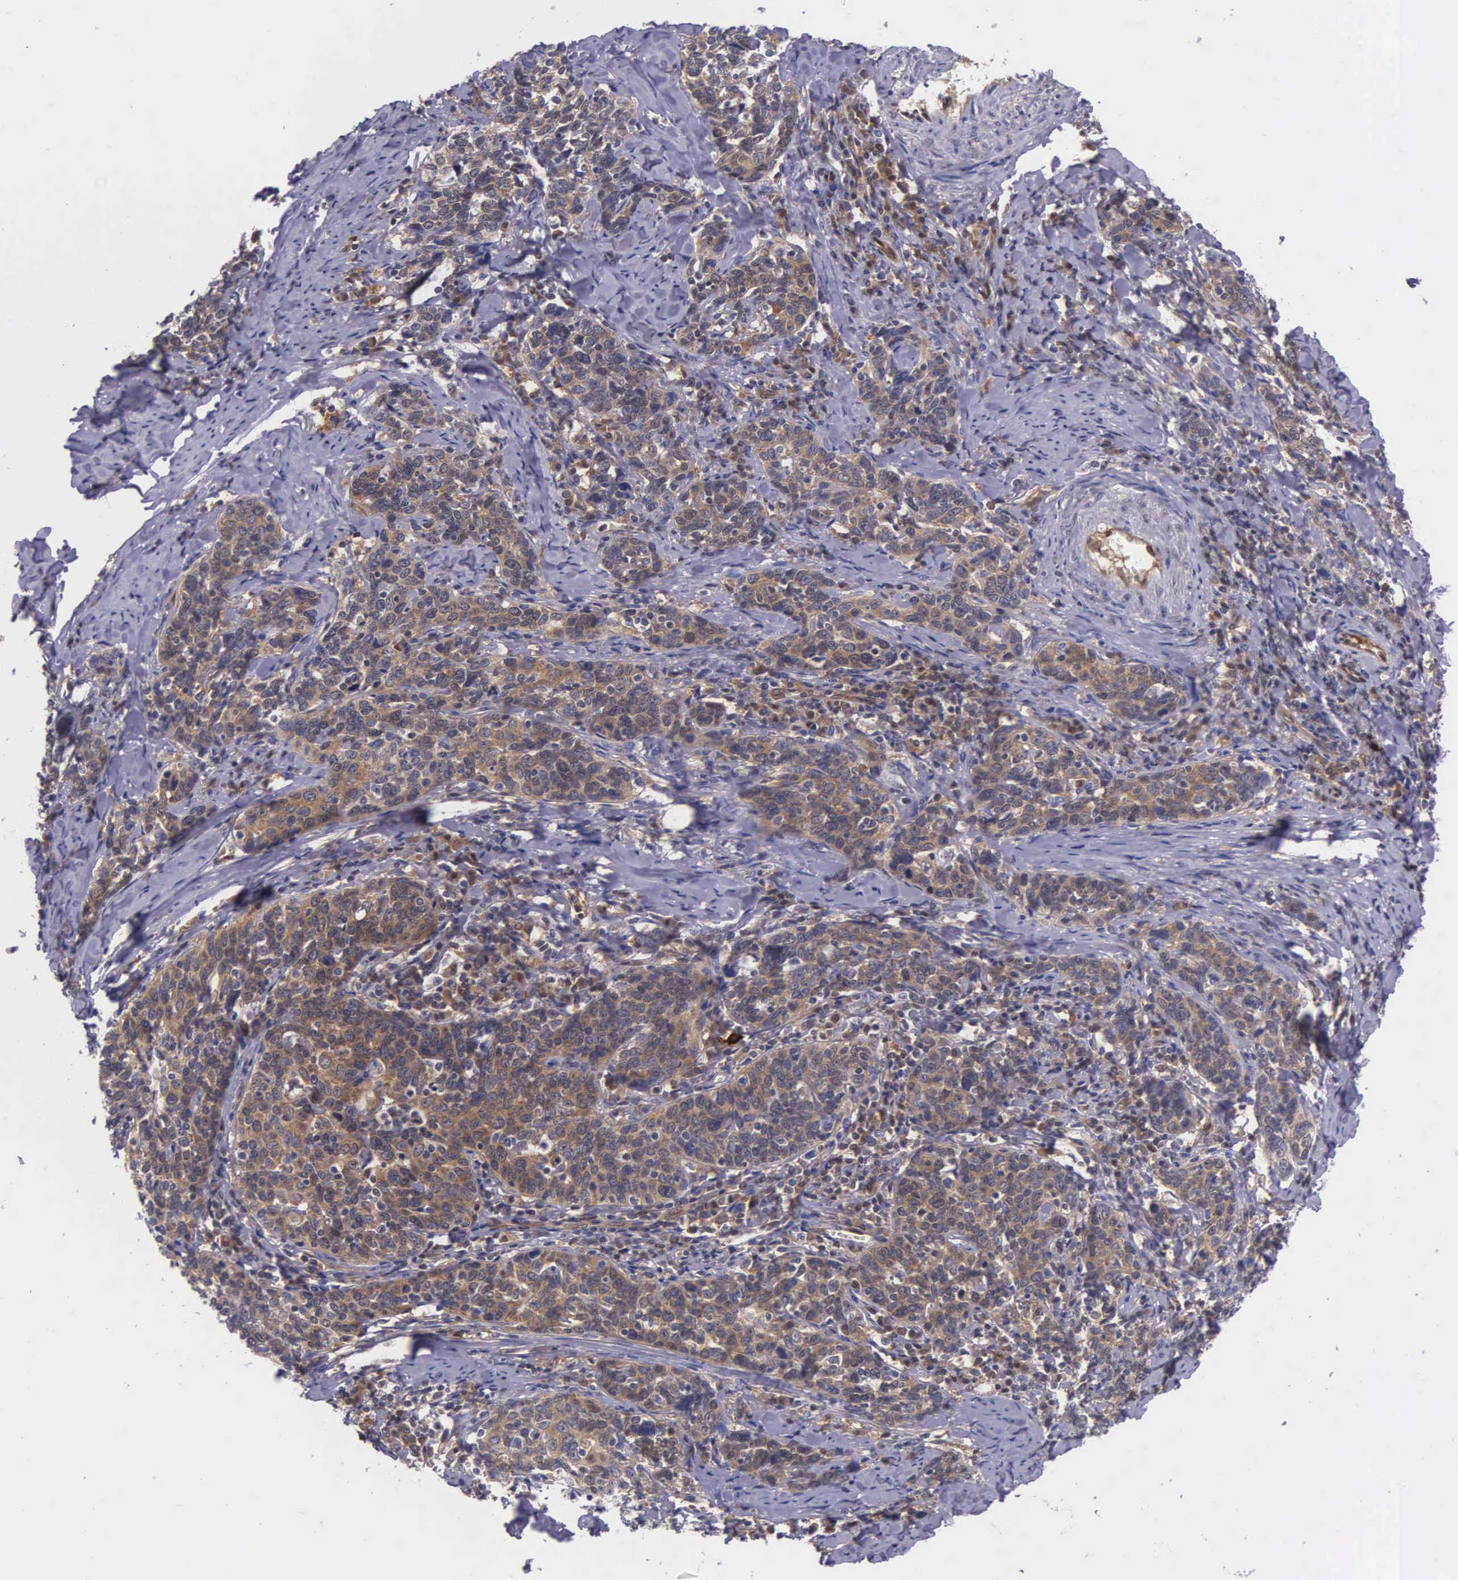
{"staining": {"intensity": "moderate", "quantity": ">75%", "location": "cytoplasmic/membranous"}, "tissue": "cervical cancer", "cell_type": "Tumor cells", "image_type": "cancer", "snomed": [{"axis": "morphology", "description": "Squamous cell carcinoma, NOS"}, {"axis": "topography", "description": "Cervix"}], "caption": "Brown immunohistochemical staining in human cervical squamous cell carcinoma displays moderate cytoplasmic/membranous positivity in approximately >75% of tumor cells. (DAB = brown stain, brightfield microscopy at high magnification).", "gene": "GMPR2", "patient": {"sex": "female", "age": 41}}